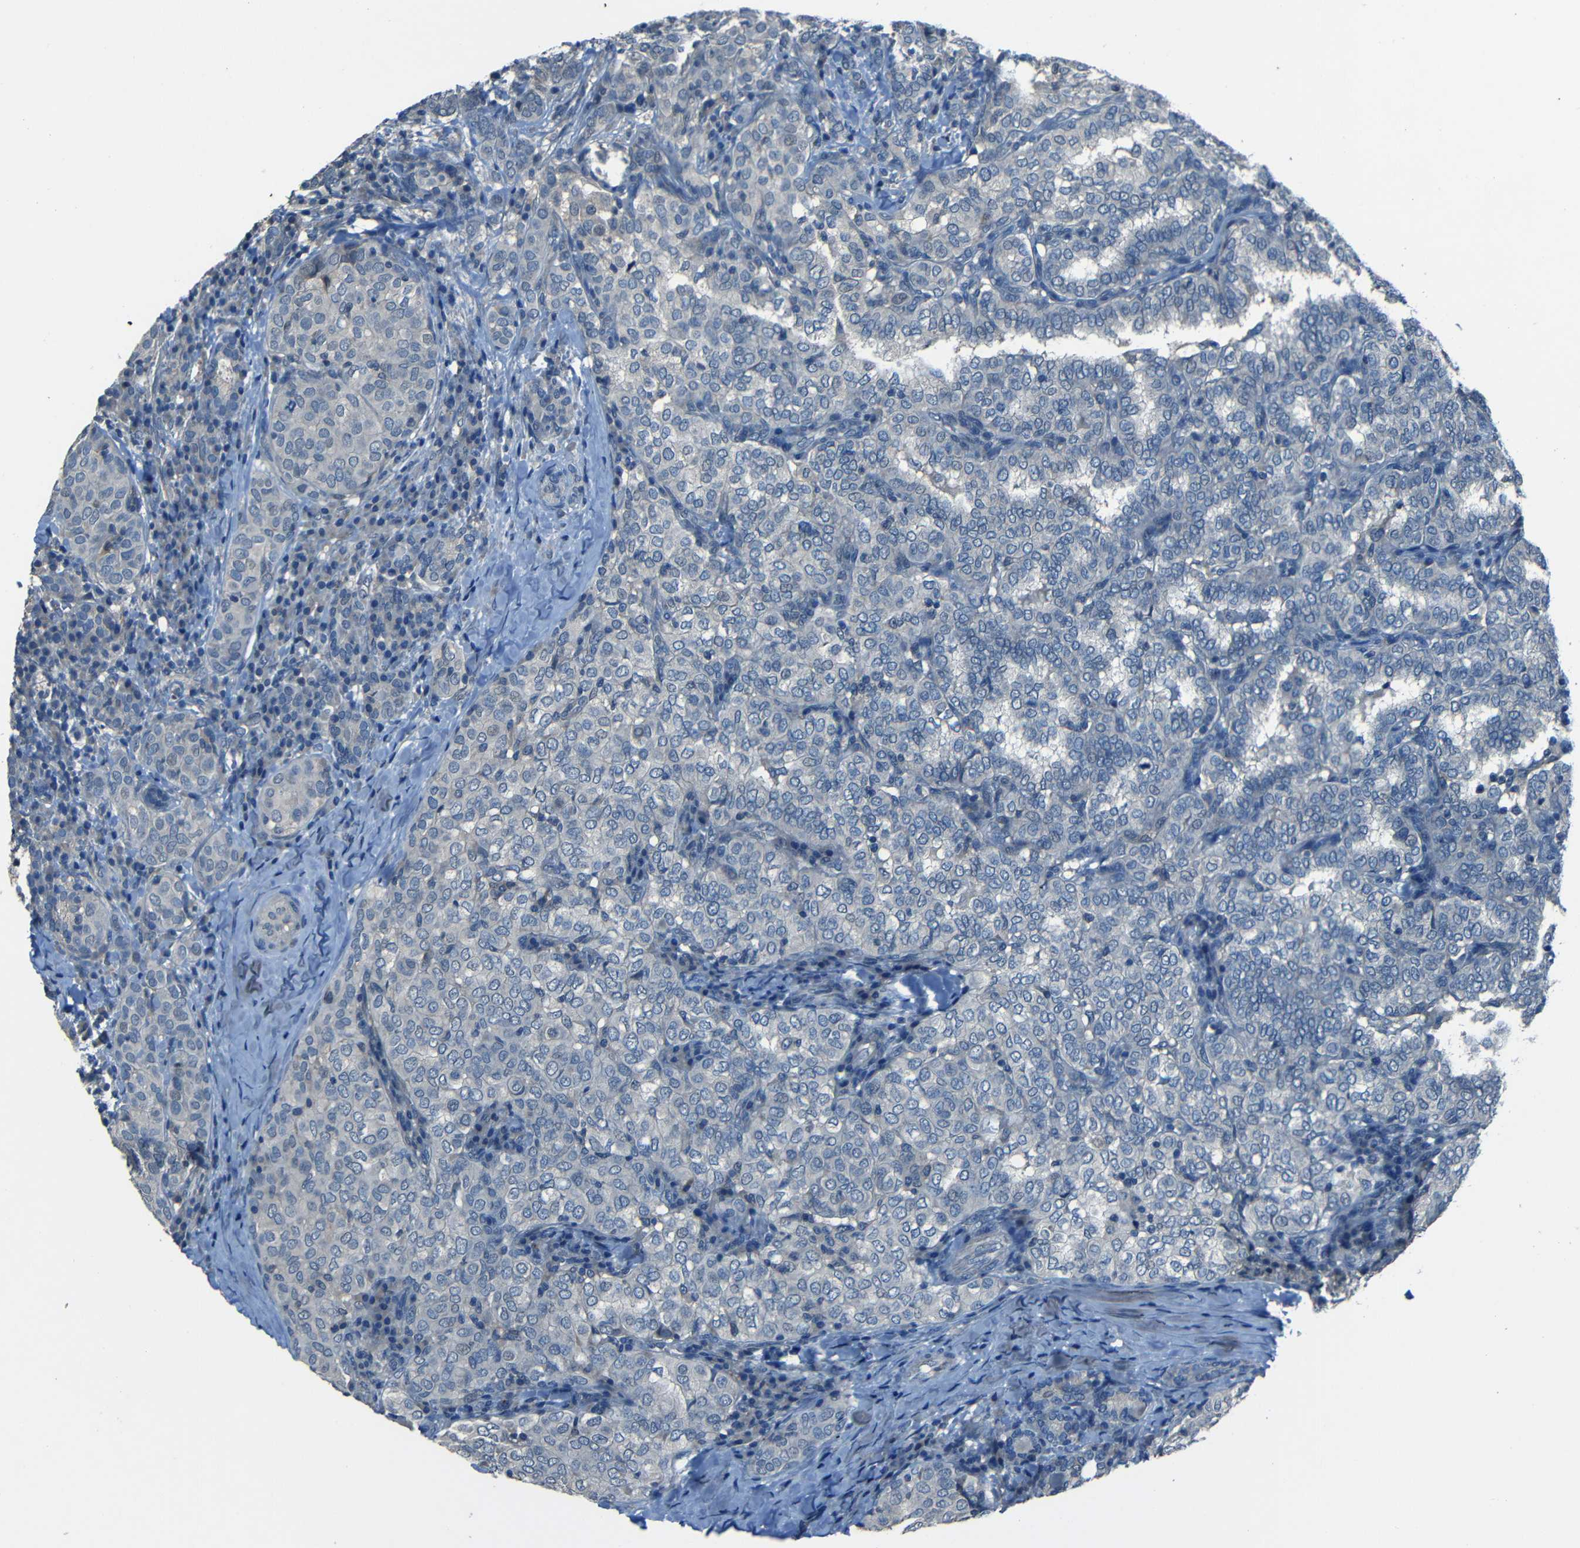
{"staining": {"intensity": "negative", "quantity": "none", "location": "none"}, "tissue": "thyroid cancer", "cell_type": "Tumor cells", "image_type": "cancer", "snomed": [{"axis": "morphology", "description": "Papillary adenocarcinoma, NOS"}, {"axis": "topography", "description": "Thyroid gland"}], "caption": "An immunohistochemistry photomicrograph of thyroid cancer is shown. There is no staining in tumor cells of thyroid cancer.", "gene": "SLA", "patient": {"sex": "female", "age": 30}}